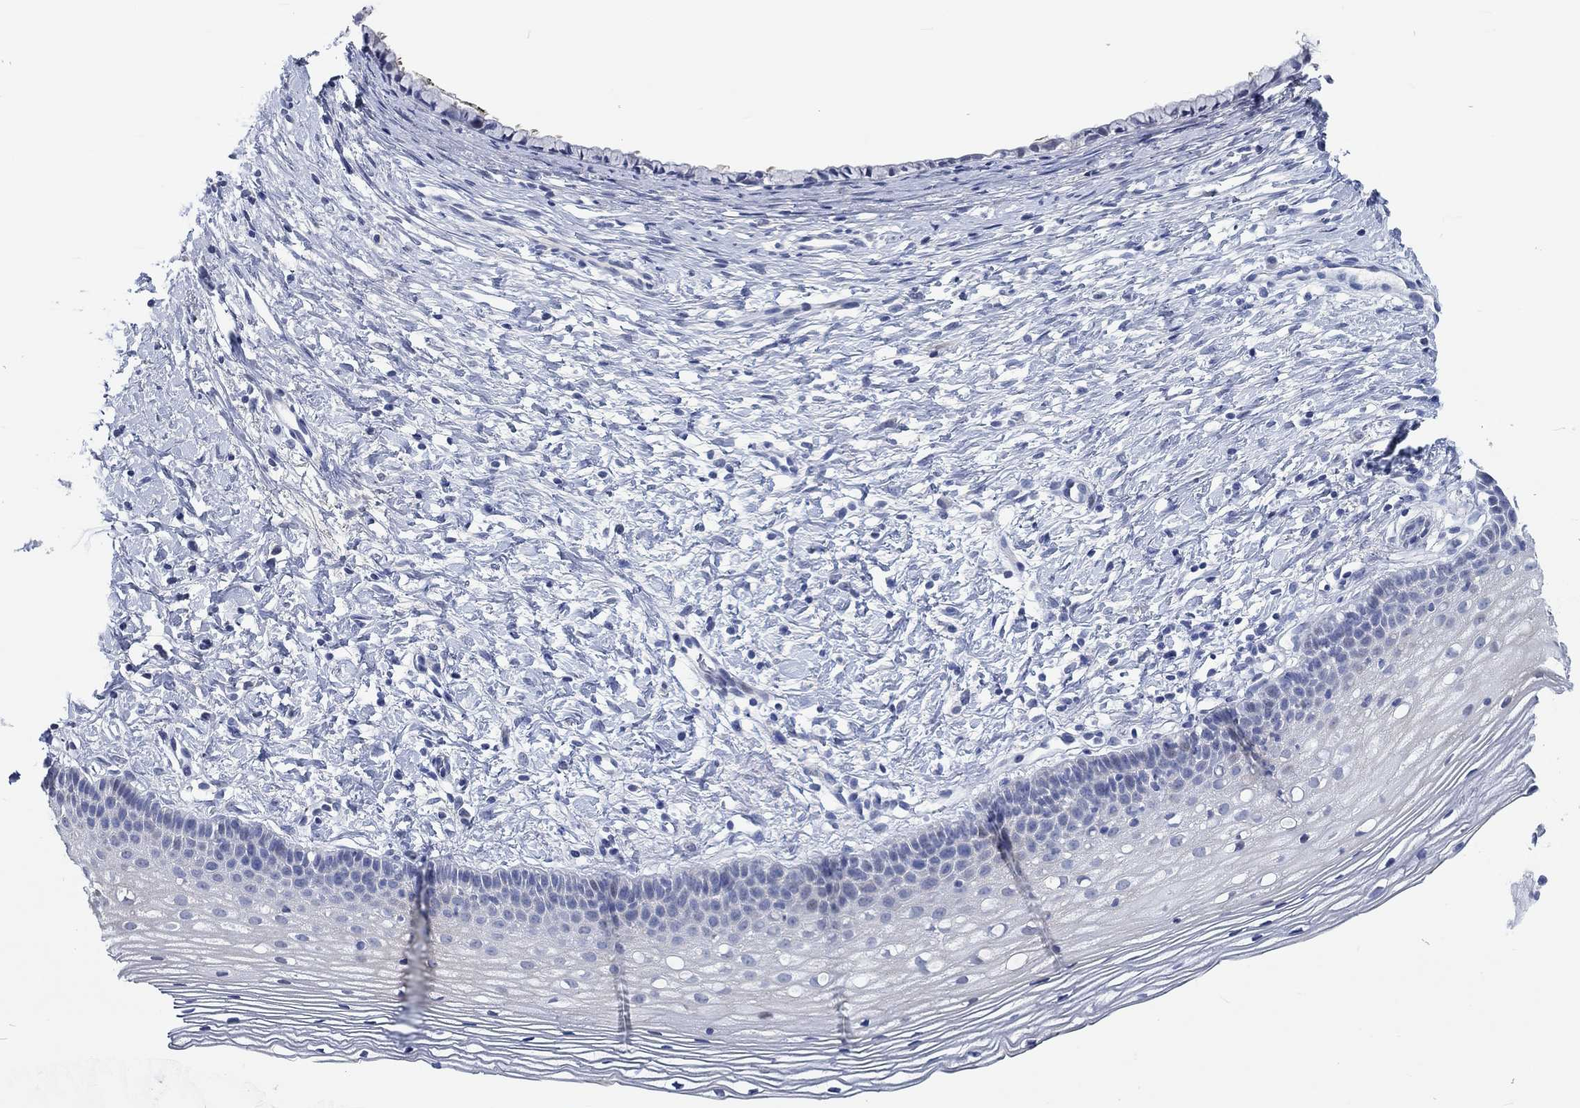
{"staining": {"intensity": "negative", "quantity": "none", "location": "none"}, "tissue": "cervix", "cell_type": "Glandular cells", "image_type": "normal", "snomed": [{"axis": "morphology", "description": "Normal tissue, NOS"}, {"axis": "topography", "description": "Cervix"}], "caption": "Immunohistochemistry micrograph of normal cervix stained for a protein (brown), which reveals no staining in glandular cells.", "gene": "C4orf47", "patient": {"sex": "female", "age": 39}}